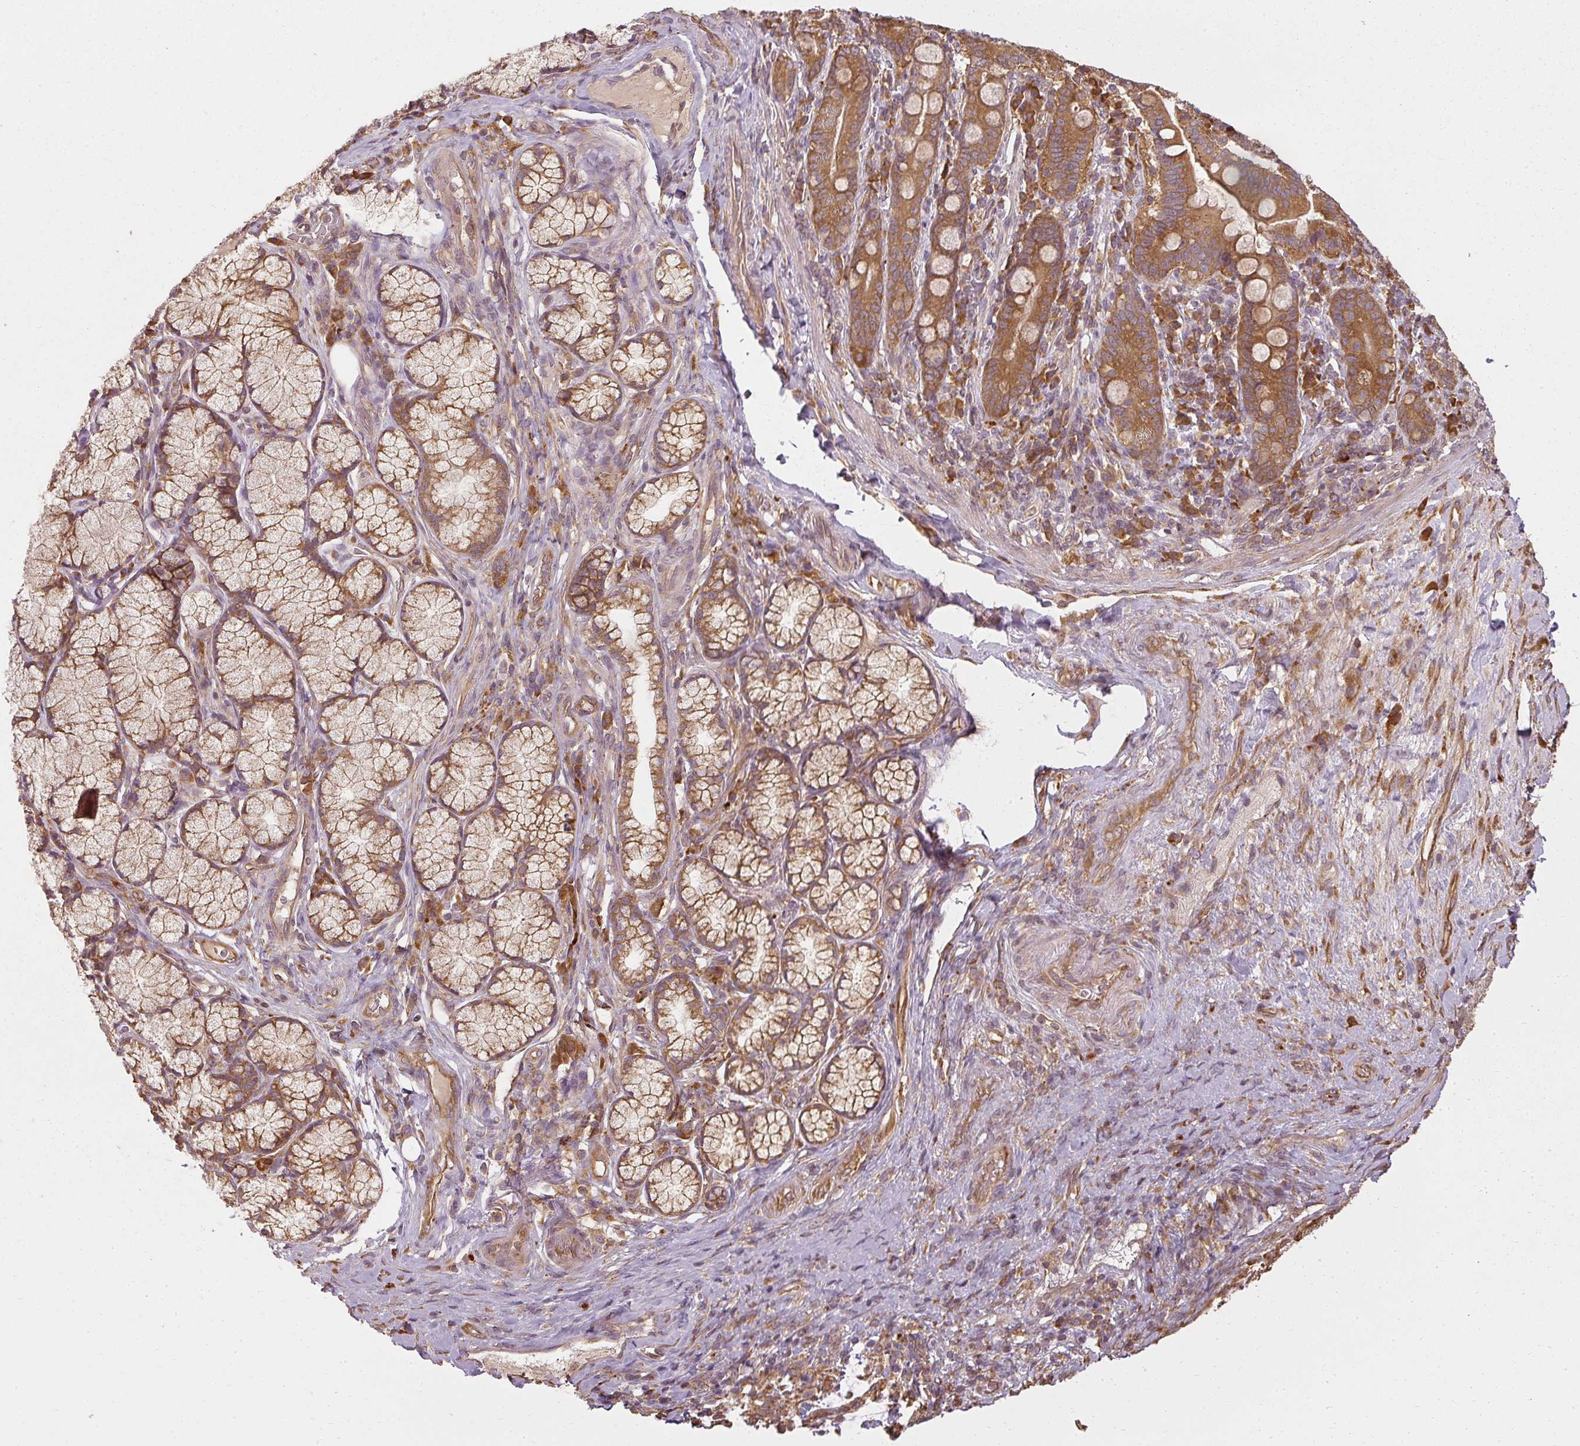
{"staining": {"intensity": "strong", "quantity": ">75%", "location": "cytoplasmic/membranous"}, "tissue": "pancreatic cancer", "cell_type": "Tumor cells", "image_type": "cancer", "snomed": [{"axis": "morphology", "description": "Adenocarcinoma, NOS"}, {"axis": "topography", "description": "Pancreas"}], "caption": "Immunohistochemical staining of pancreatic cancer (adenocarcinoma) shows high levels of strong cytoplasmic/membranous protein expression in approximately >75% of tumor cells. The staining was performed using DAB, with brown indicating positive protein expression. Nuclei are stained blue with hematoxylin.", "gene": "RPL24", "patient": {"sex": "male", "age": 70}}